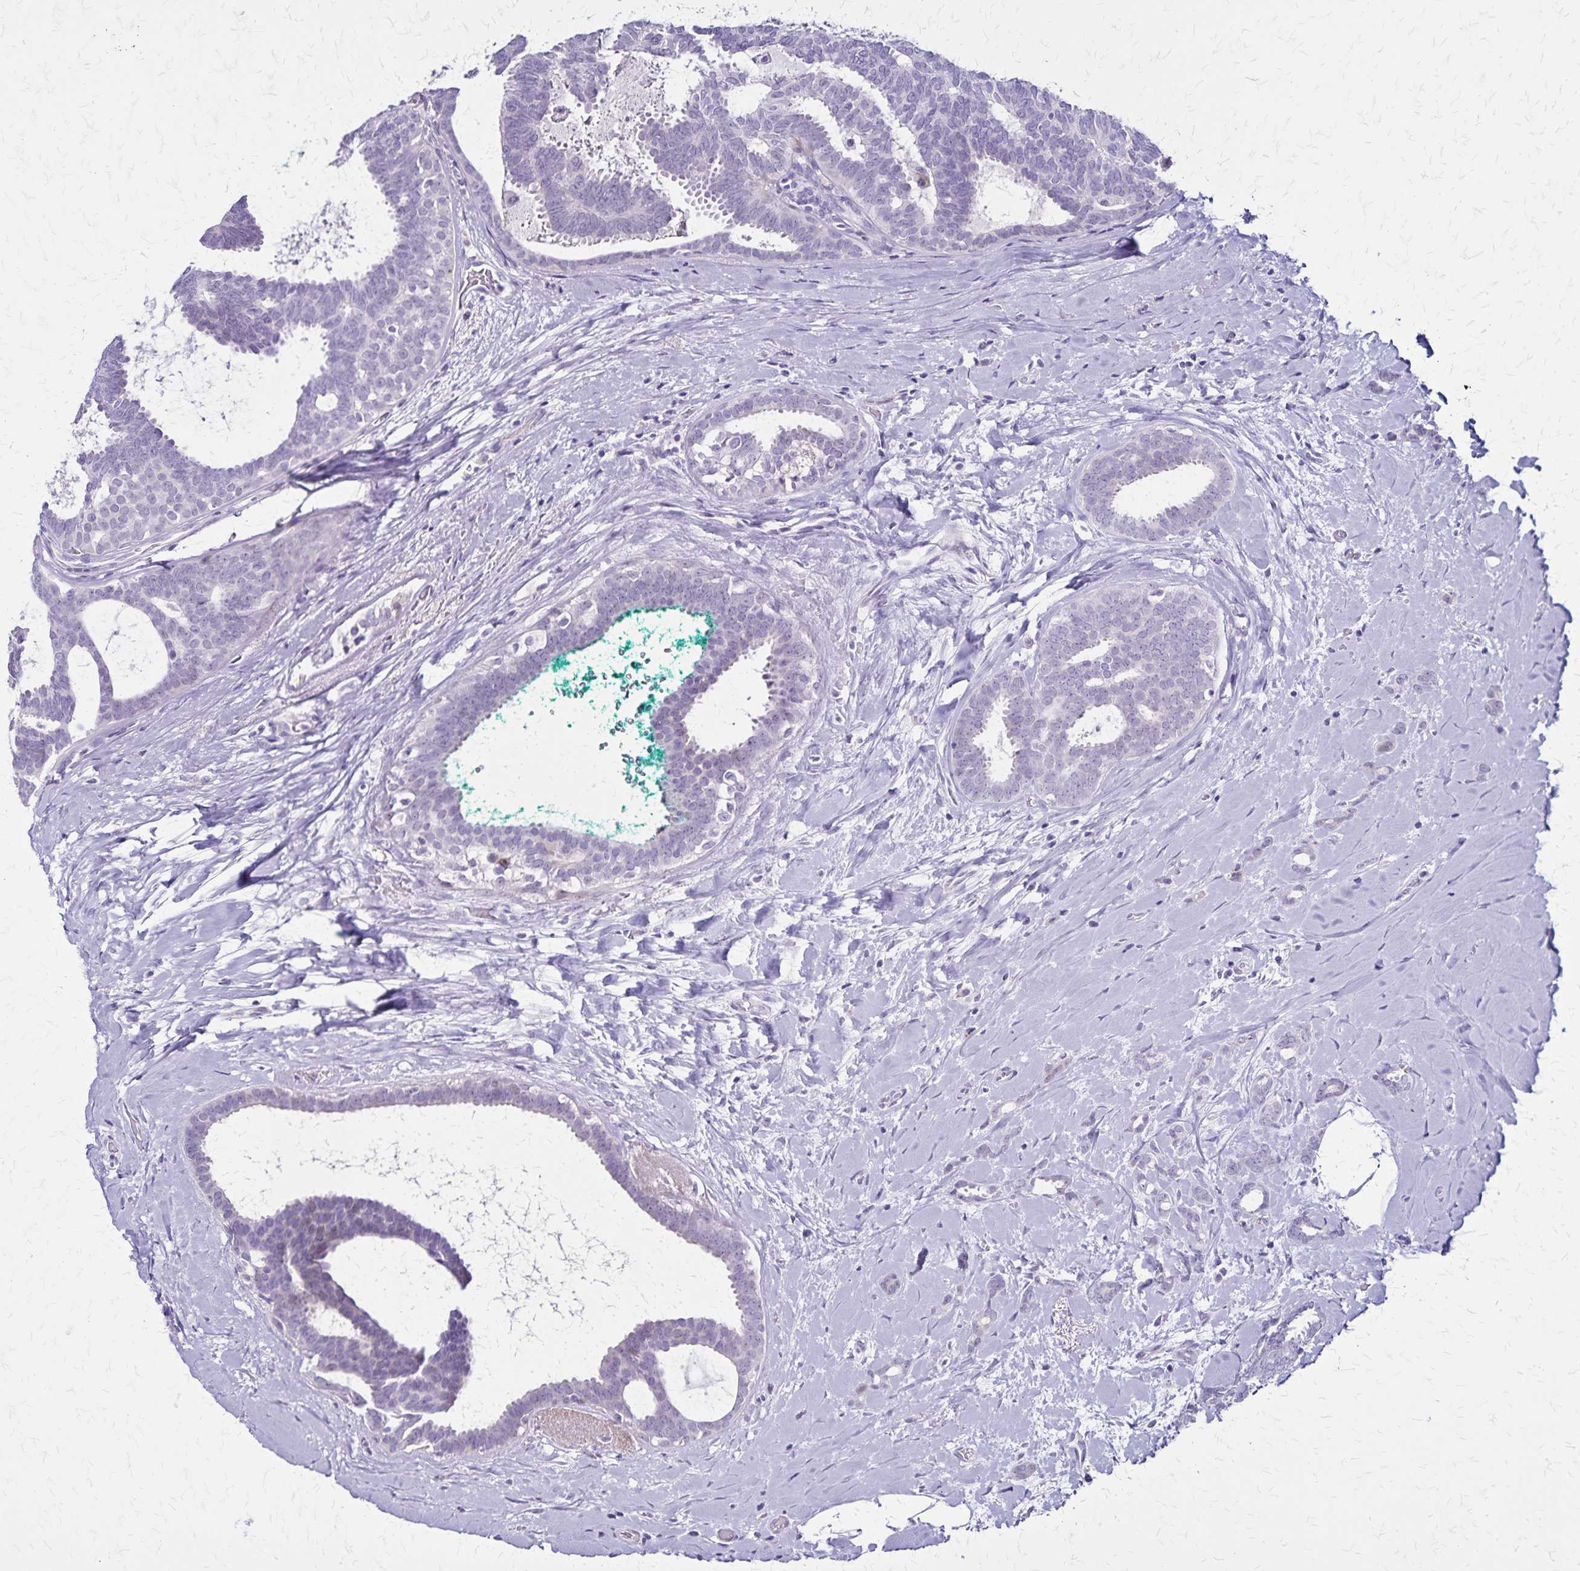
{"staining": {"intensity": "negative", "quantity": "none", "location": "none"}, "tissue": "breast cancer", "cell_type": "Tumor cells", "image_type": "cancer", "snomed": [{"axis": "morphology", "description": "Intraductal carcinoma, in situ"}, {"axis": "morphology", "description": "Duct carcinoma"}, {"axis": "morphology", "description": "Lobular carcinoma, in situ"}, {"axis": "topography", "description": "Breast"}], "caption": "Immunohistochemical staining of human lobular carcinoma in situ (breast) shows no significant positivity in tumor cells.", "gene": "OR51B5", "patient": {"sex": "female", "age": 44}}